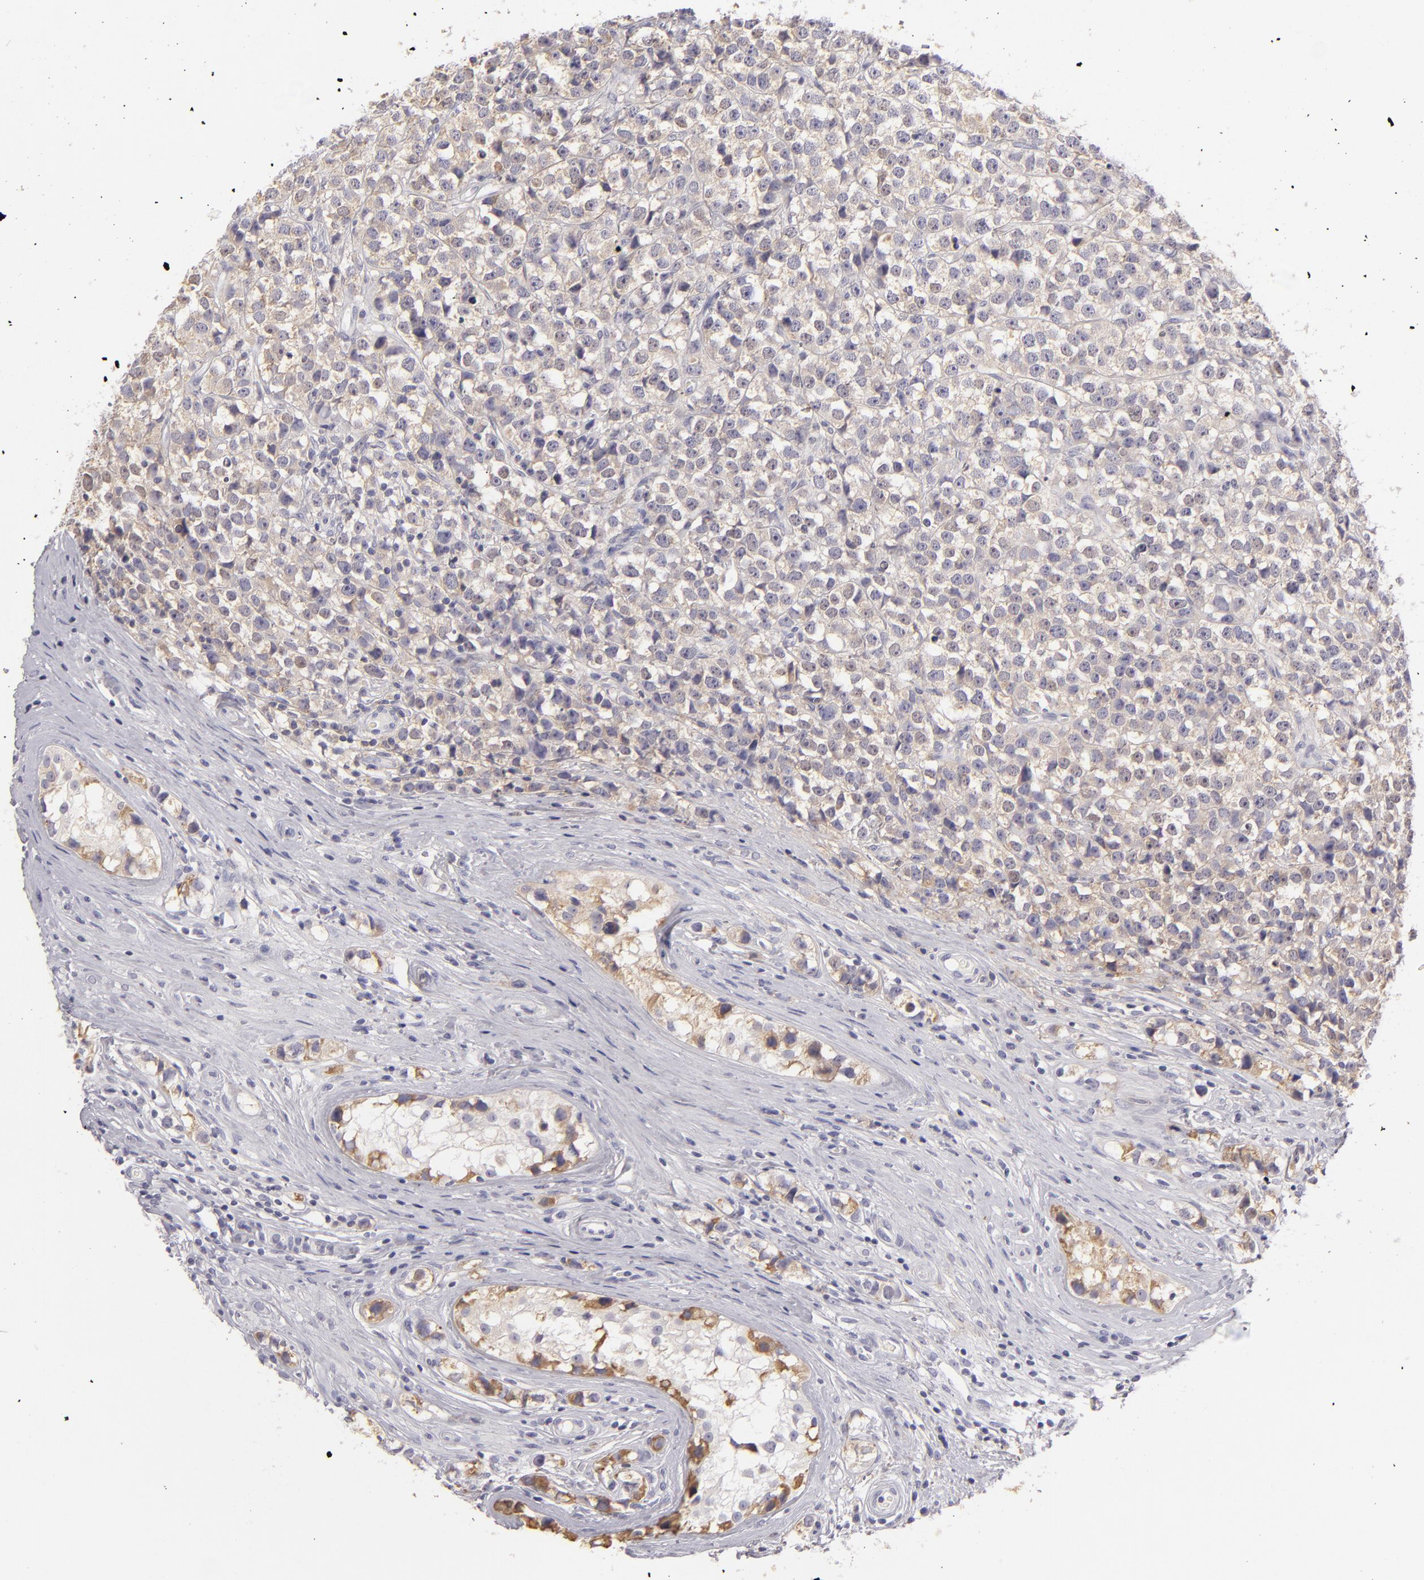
{"staining": {"intensity": "weak", "quantity": "25%-75%", "location": "cytoplasmic/membranous"}, "tissue": "testis cancer", "cell_type": "Tumor cells", "image_type": "cancer", "snomed": [{"axis": "morphology", "description": "Seminoma, NOS"}, {"axis": "topography", "description": "Testis"}], "caption": "Testis seminoma was stained to show a protein in brown. There is low levels of weak cytoplasmic/membranous expression in approximately 25%-75% of tumor cells.", "gene": "TNNC1", "patient": {"sex": "male", "age": 25}}